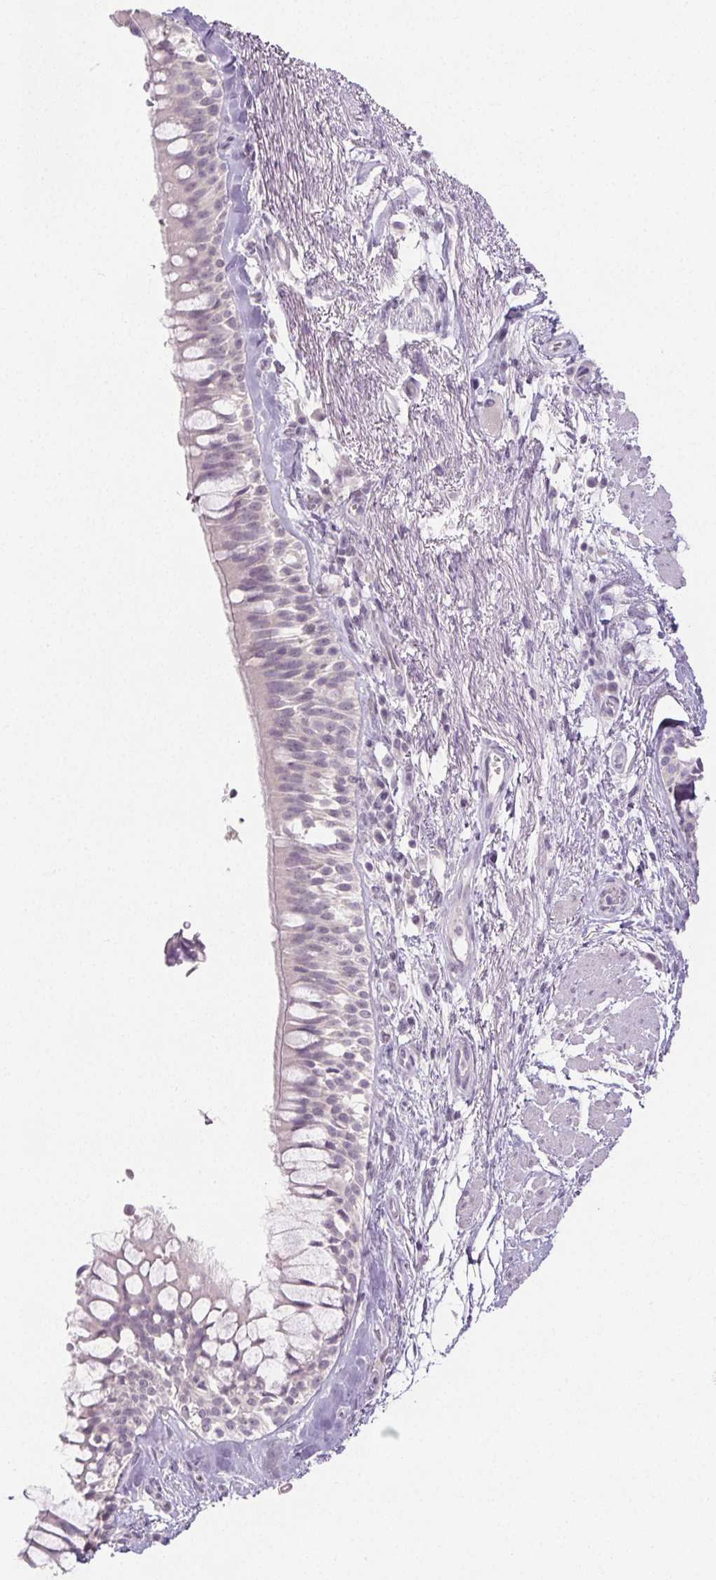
{"staining": {"intensity": "negative", "quantity": "none", "location": "none"}, "tissue": "soft tissue", "cell_type": "Chondrocytes", "image_type": "normal", "snomed": [{"axis": "morphology", "description": "Normal tissue, NOS"}, {"axis": "topography", "description": "Cartilage tissue"}, {"axis": "topography", "description": "Bronchus"}], "caption": "There is no significant staining in chondrocytes of soft tissue. The staining is performed using DAB brown chromogen with nuclei counter-stained in using hematoxylin.", "gene": "PI3", "patient": {"sex": "male", "age": 64}}